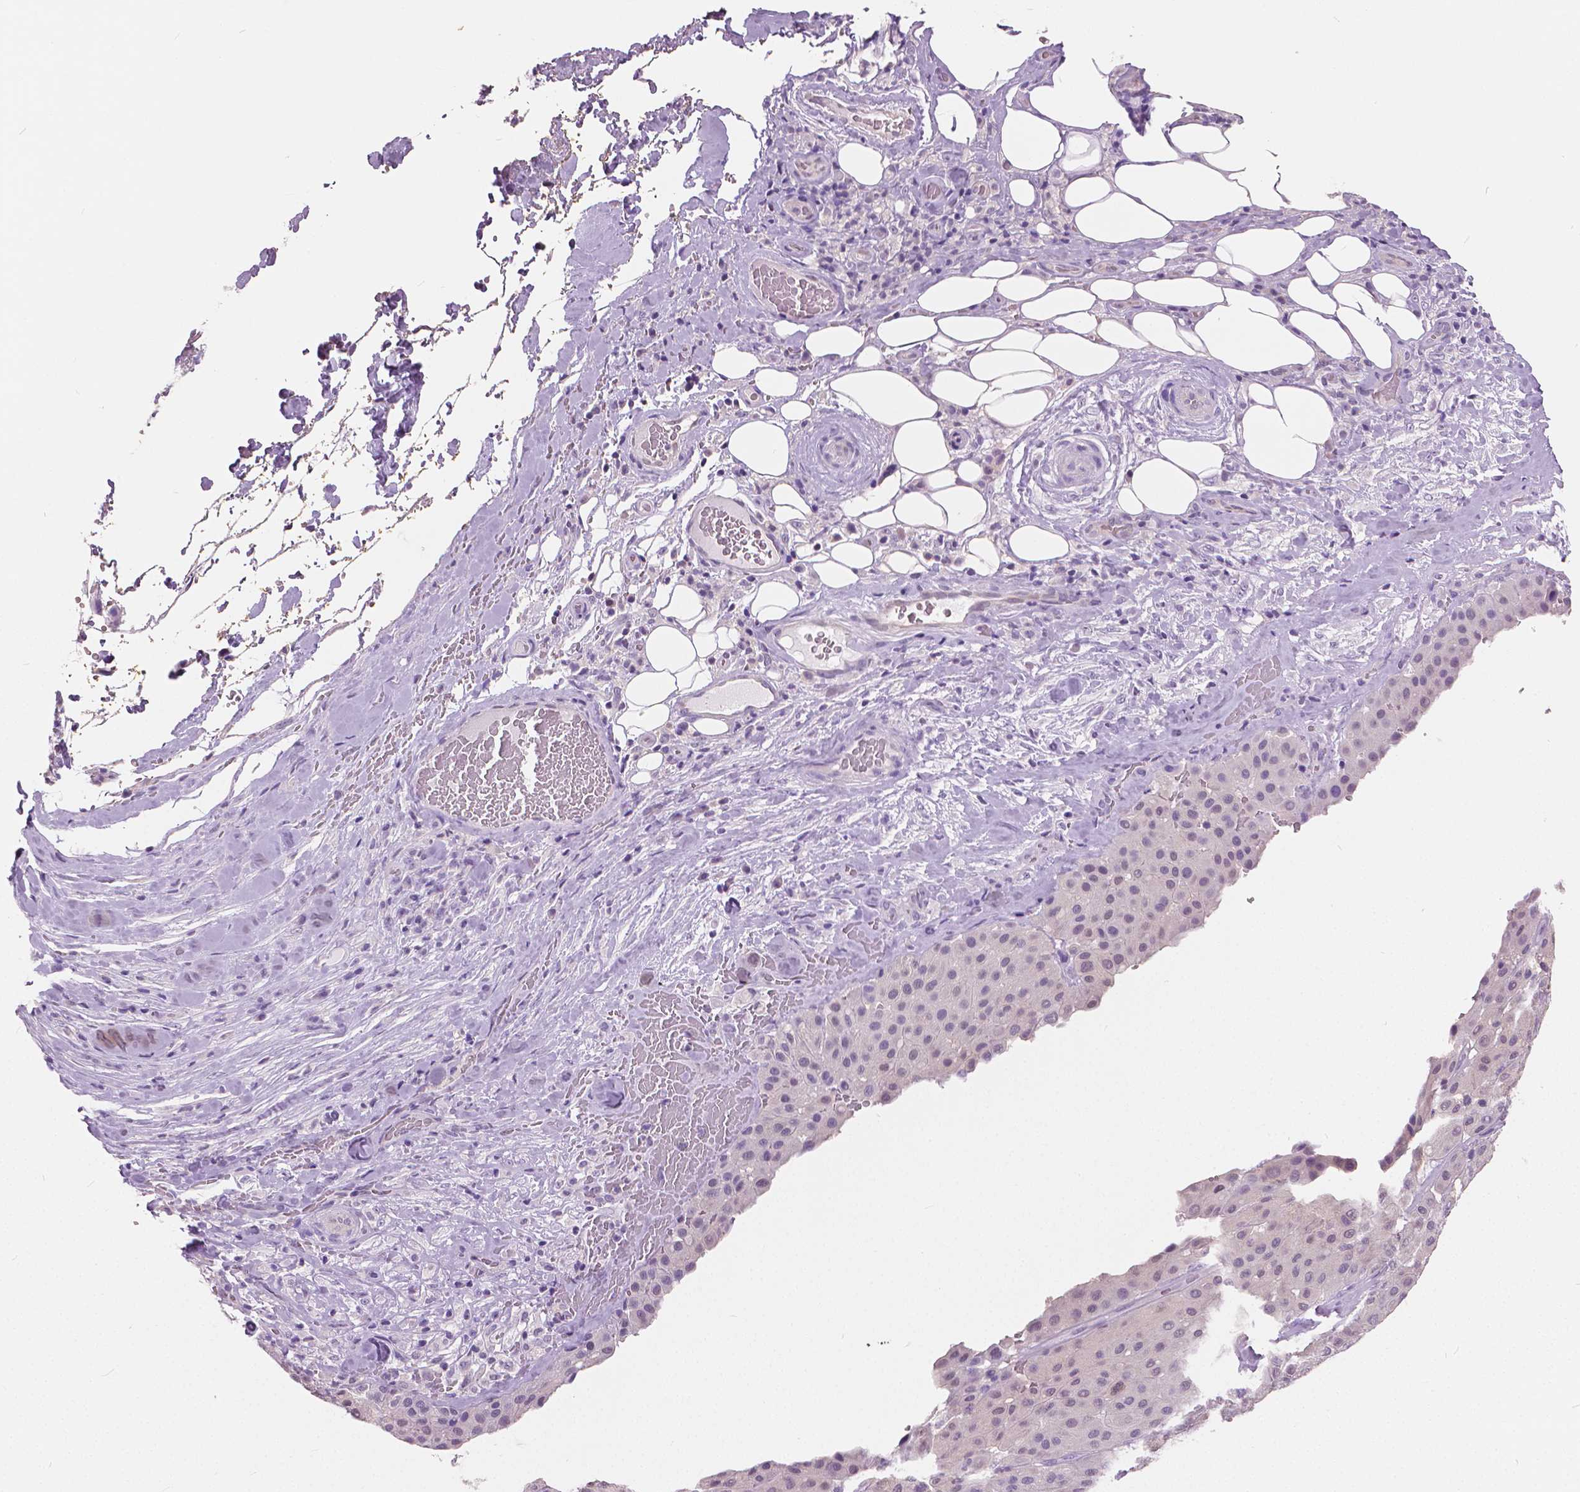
{"staining": {"intensity": "negative", "quantity": "none", "location": "none"}, "tissue": "melanoma", "cell_type": "Tumor cells", "image_type": "cancer", "snomed": [{"axis": "morphology", "description": "Malignant melanoma, Metastatic site"}, {"axis": "topography", "description": "Smooth muscle"}], "caption": "High magnification brightfield microscopy of melanoma stained with DAB (3,3'-diaminobenzidine) (brown) and counterstained with hematoxylin (blue): tumor cells show no significant expression.", "gene": "TKFC", "patient": {"sex": "male", "age": 41}}